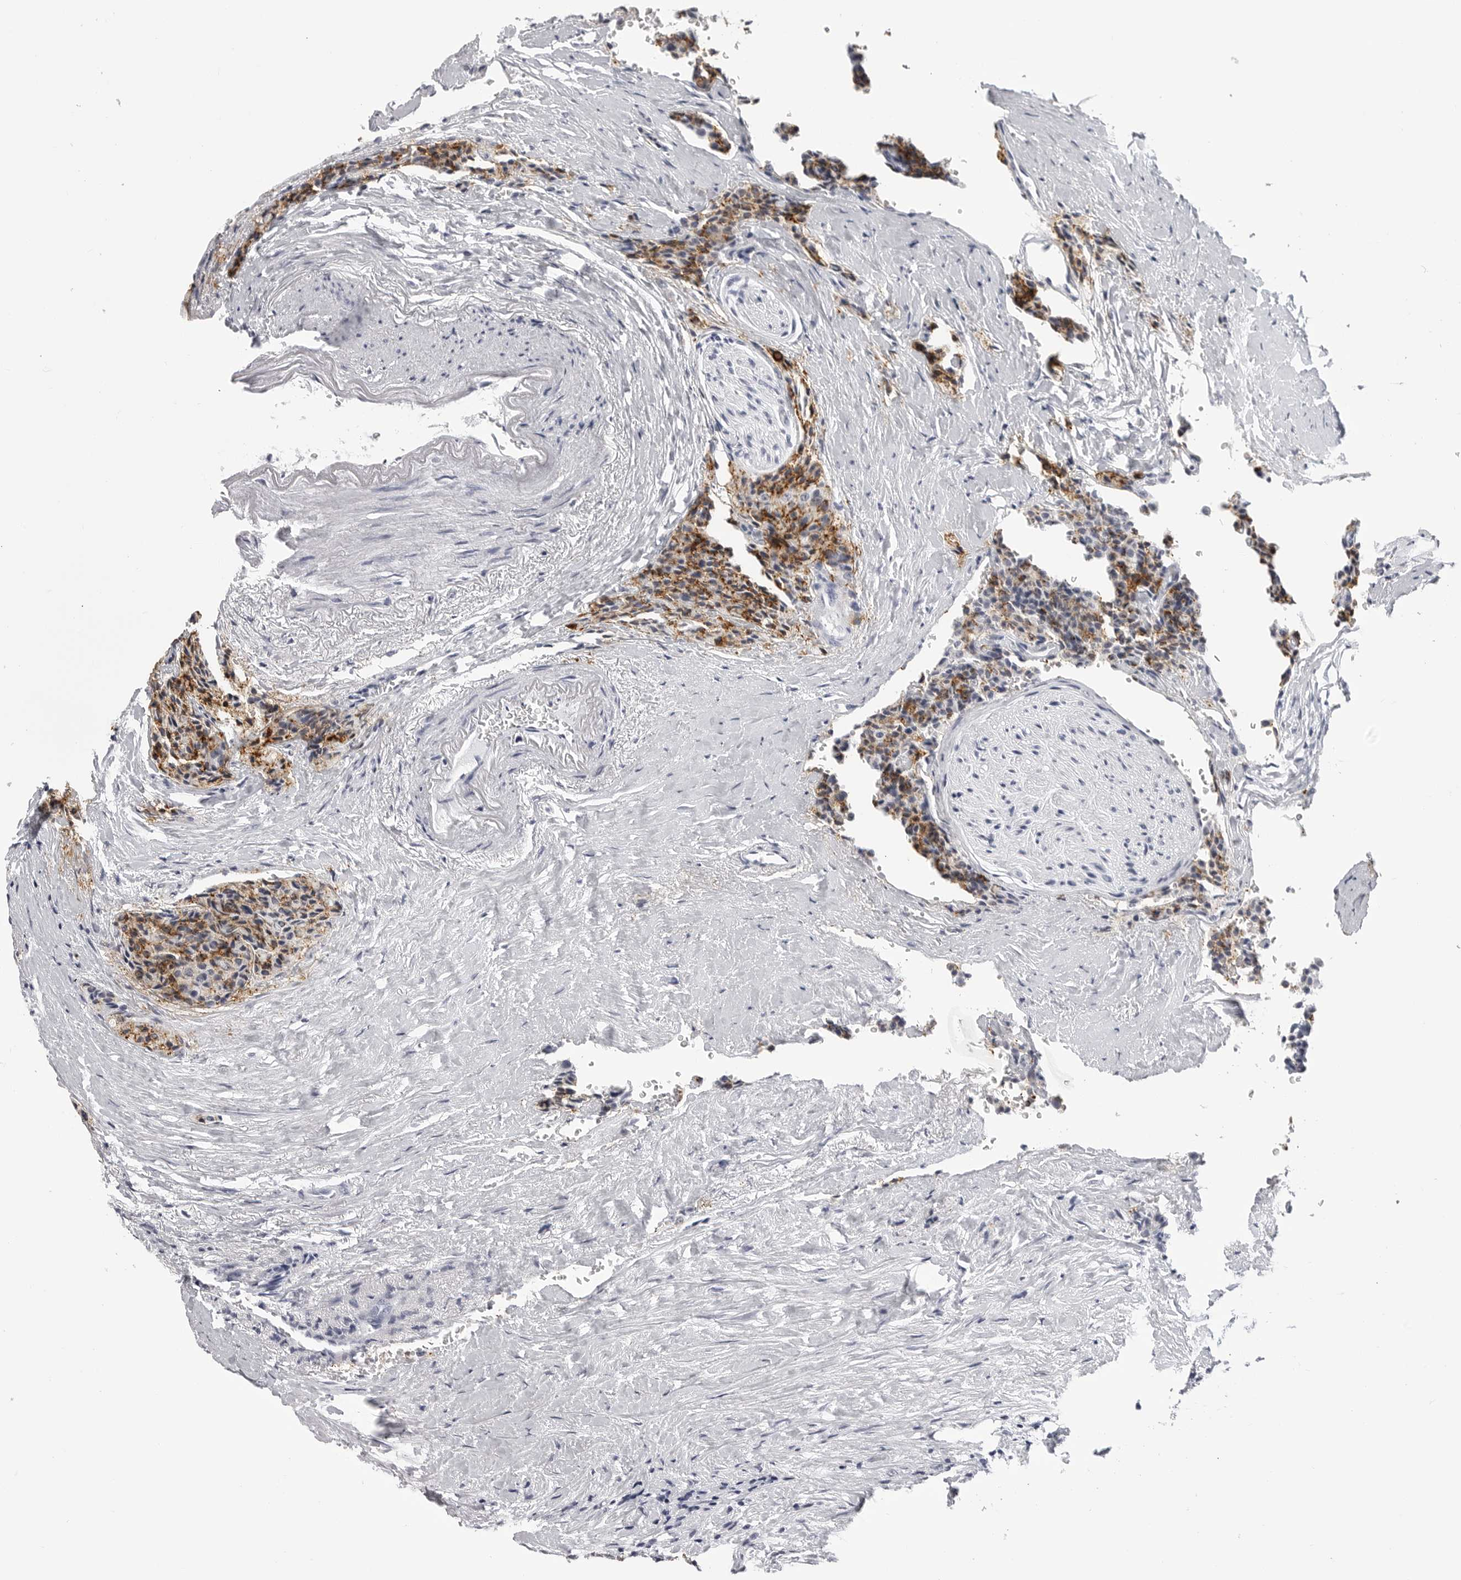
{"staining": {"intensity": "moderate", "quantity": ">75%", "location": "cytoplasmic/membranous"}, "tissue": "carcinoid", "cell_type": "Tumor cells", "image_type": "cancer", "snomed": [{"axis": "morphology", "description": "Carcinoid, malignant, NOS"}, {"axis": "topography", "description": "Colon"}], "caption": "Immunohistochemistry (IHC) image of neoplastic tissue: human carcinoid (malignant) stained using IHC demonstrates medium levels of moderate protein expression localized specifically in the cytoplasmic/membranous of tumor cells, appearing as a cytoplasmic/membranous brown color.", "gene": "LGALS4", "patient": {"sex": "female", "age": 61}}